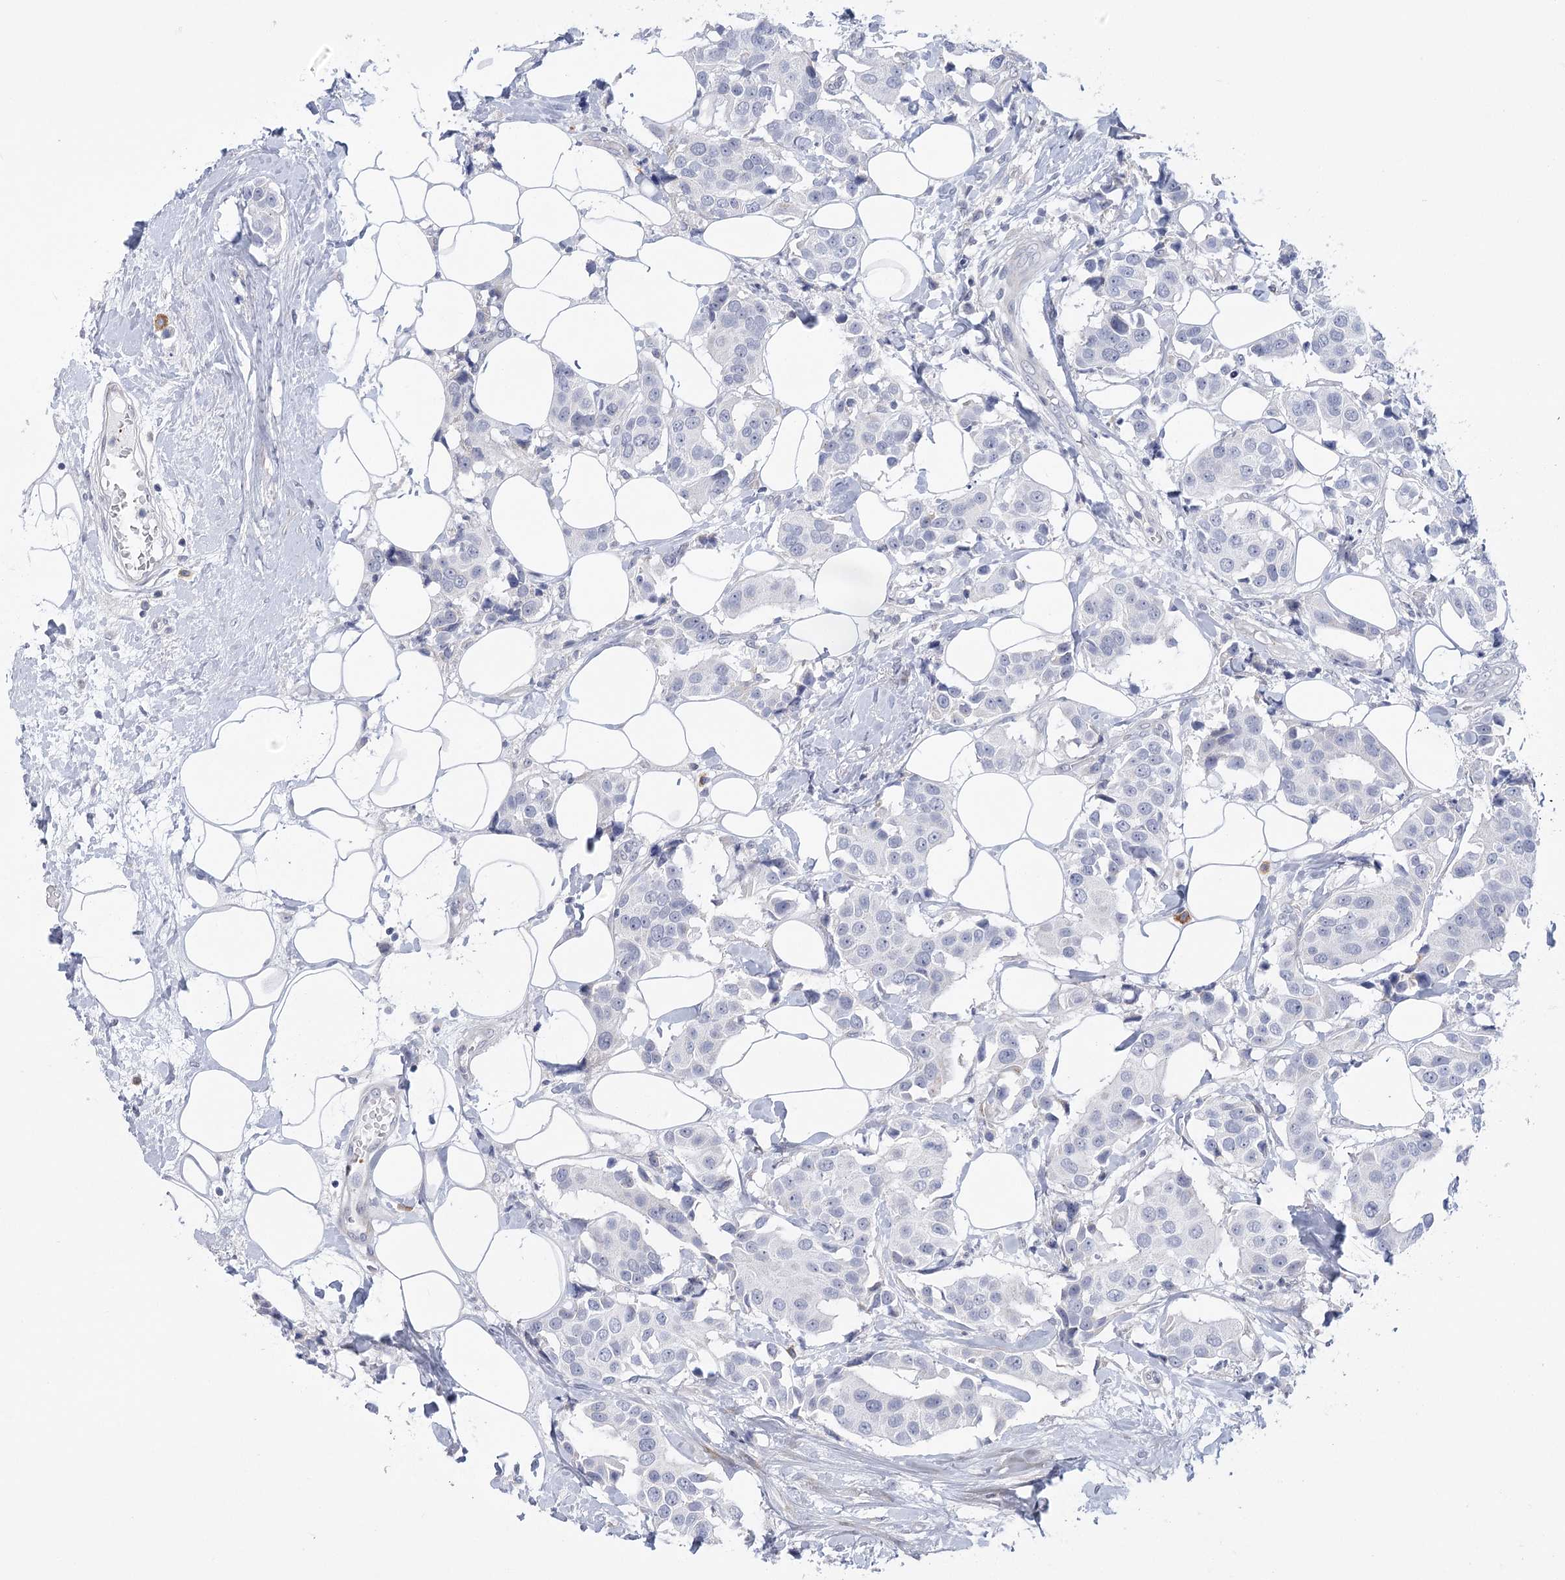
{"staining": {"intensity": "negative", "quantity": "none", "location": "none"}, "tissue": "breast cancer", "cell_type": "Tumor cells", "image_type": "cancer", "snomed": [{"axis": "morphology", "description": "Normal tissue, NOS"}, {"axis": "morphology", "description": "Duct carcinoma"}, {"axis": "topography", "description": "Breast"}], "caption": "The image shows no staining of tumor cells in breast cancer.", "gene": "FAM76B", "patient": {"sex": "female", "age": 39}}